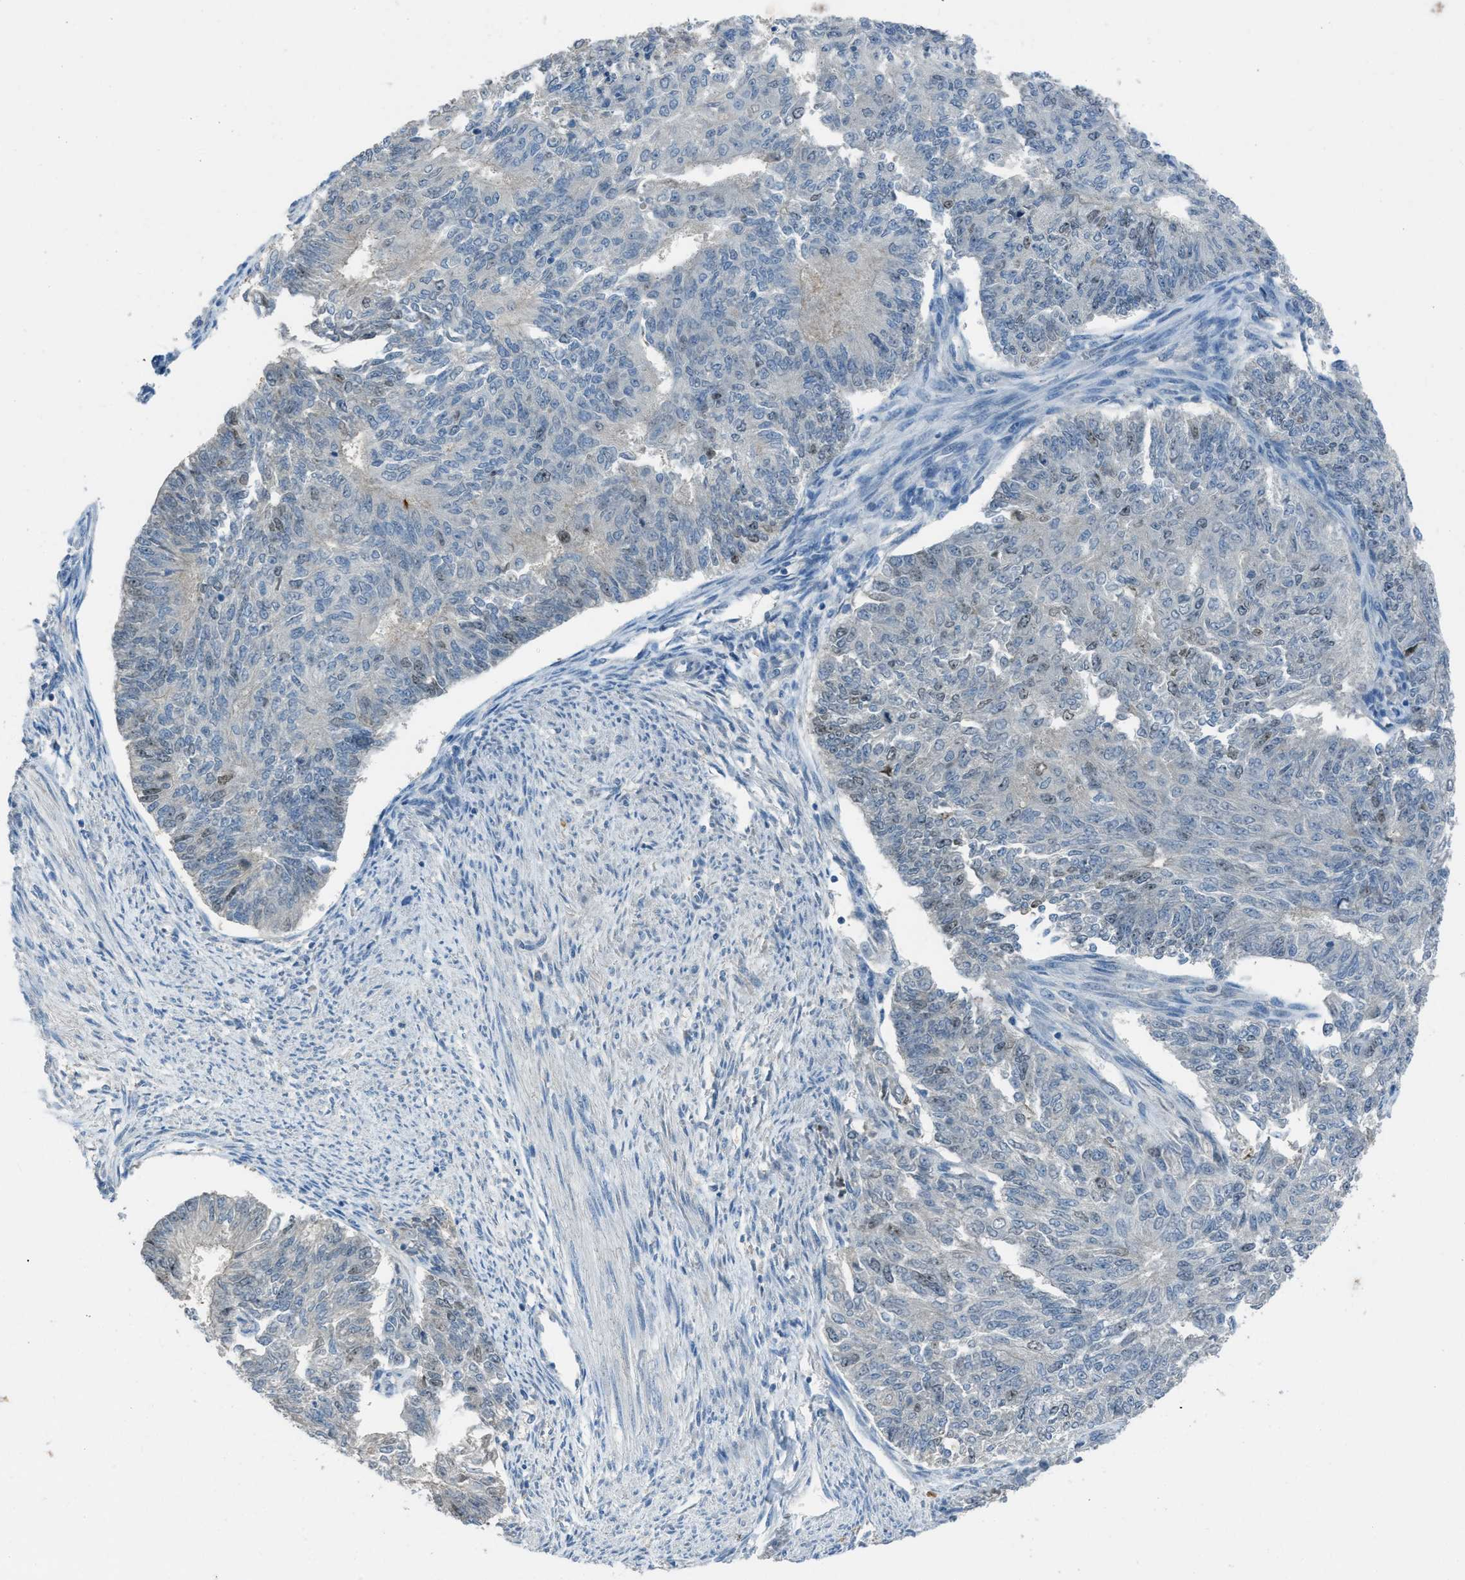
{"staining": {"intensity": "moderate", "quantity": "<25%", "location": "nuclear"}, "tissue": "endometrial cancer", "cell_type": "Tumor cells", "image_type": "cancer", "snomed": [{"axis": "morphology", "description": "Adenocarcinoma, NOS"}, {"axis": "topography", "description": "Endometrium"}], "caption": "Approximately <25% of tumor cells in human endometrial cancer (adenocarcinoma) demonstrate moderate nuclear protein expression as visualized by brown immunohistochemical staining.", "gene": "MIS18A", "patient": {"sex": "female", "age": 32}}